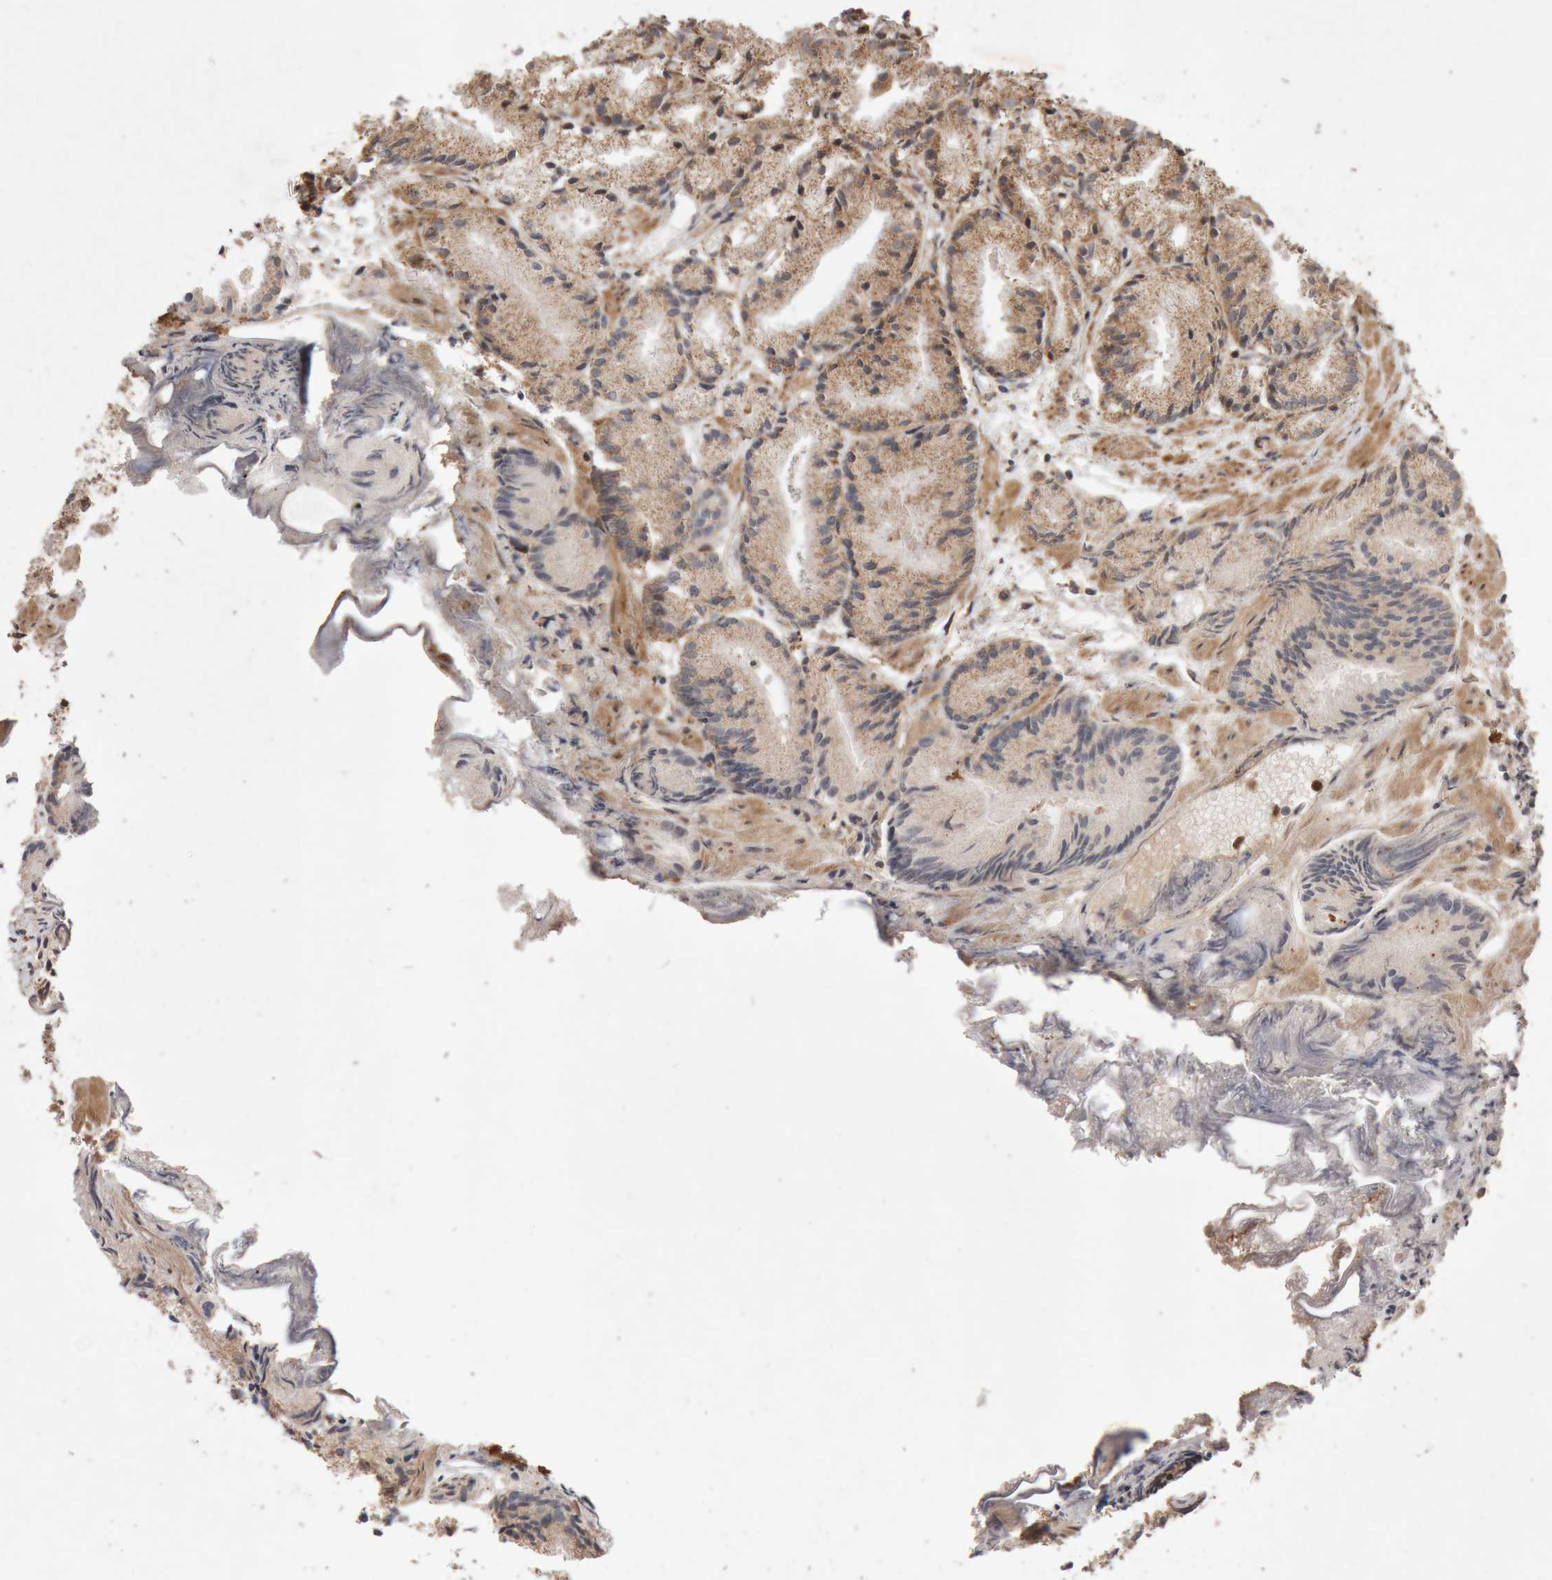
{"staining": {"intensity": "moderate", "quantity": ">75%", "location": "cytoplasmic/membranous"}, "tissue": "prostate cancer", "cell_type": "Tumor cells", "image_type": "cancer", "snomed": [{"axis": "morphology", "description": "Adenocarcinoma, Low grade"}, {"axis": "topography", "description": "Prostate"}], "caption": "A photomicrograph showing moderate cytoplasmic/membranous staining in approximately >75% of tumor cells in prostate cancer (adenocarcinoma (low-grade)), as visualized by brown immunohistochemical staining.", "gene": "KIF21B", "patient": {"sex": "male", "age": 88}}